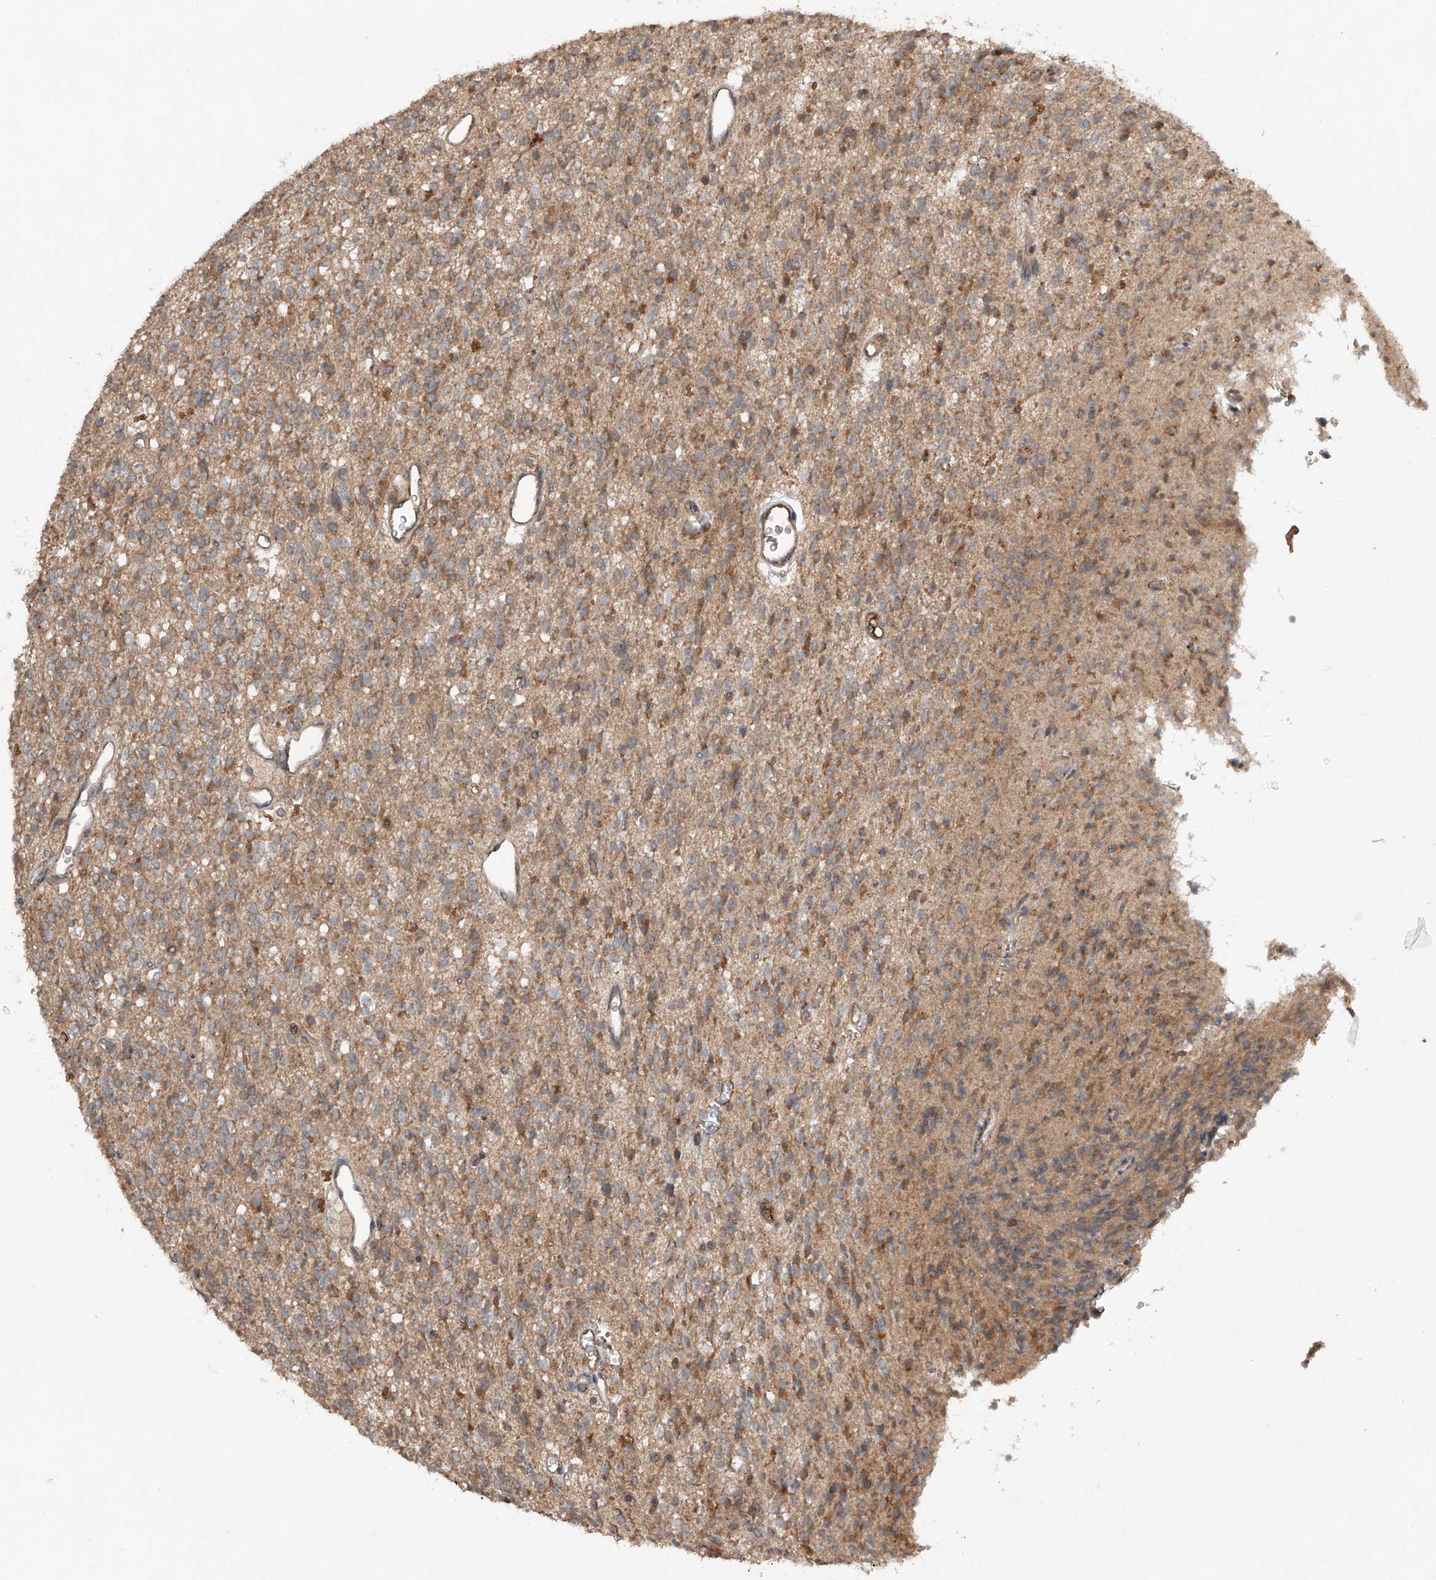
{"staining": {"intensity": "moderate", "quantity": ">75%", "location": "cytoplasmic/membranous"}, "tissue": "glioma", "cell_type": "Tumor cells", "image_type": "cancer", "snomed": [{"axis": "morphology", "description": "Glioma, malignant, High grade"}, {"axis": "topography", "description": "Brain"}], "caption": "High-power microscopy captured an IHC photomicrograph of glioma, revealing moderate cytoplasmic/membranous expression in about >75% of tumor cells.", "gene": "ADAM23", "patient": {"sex": "male", "age": 34}}